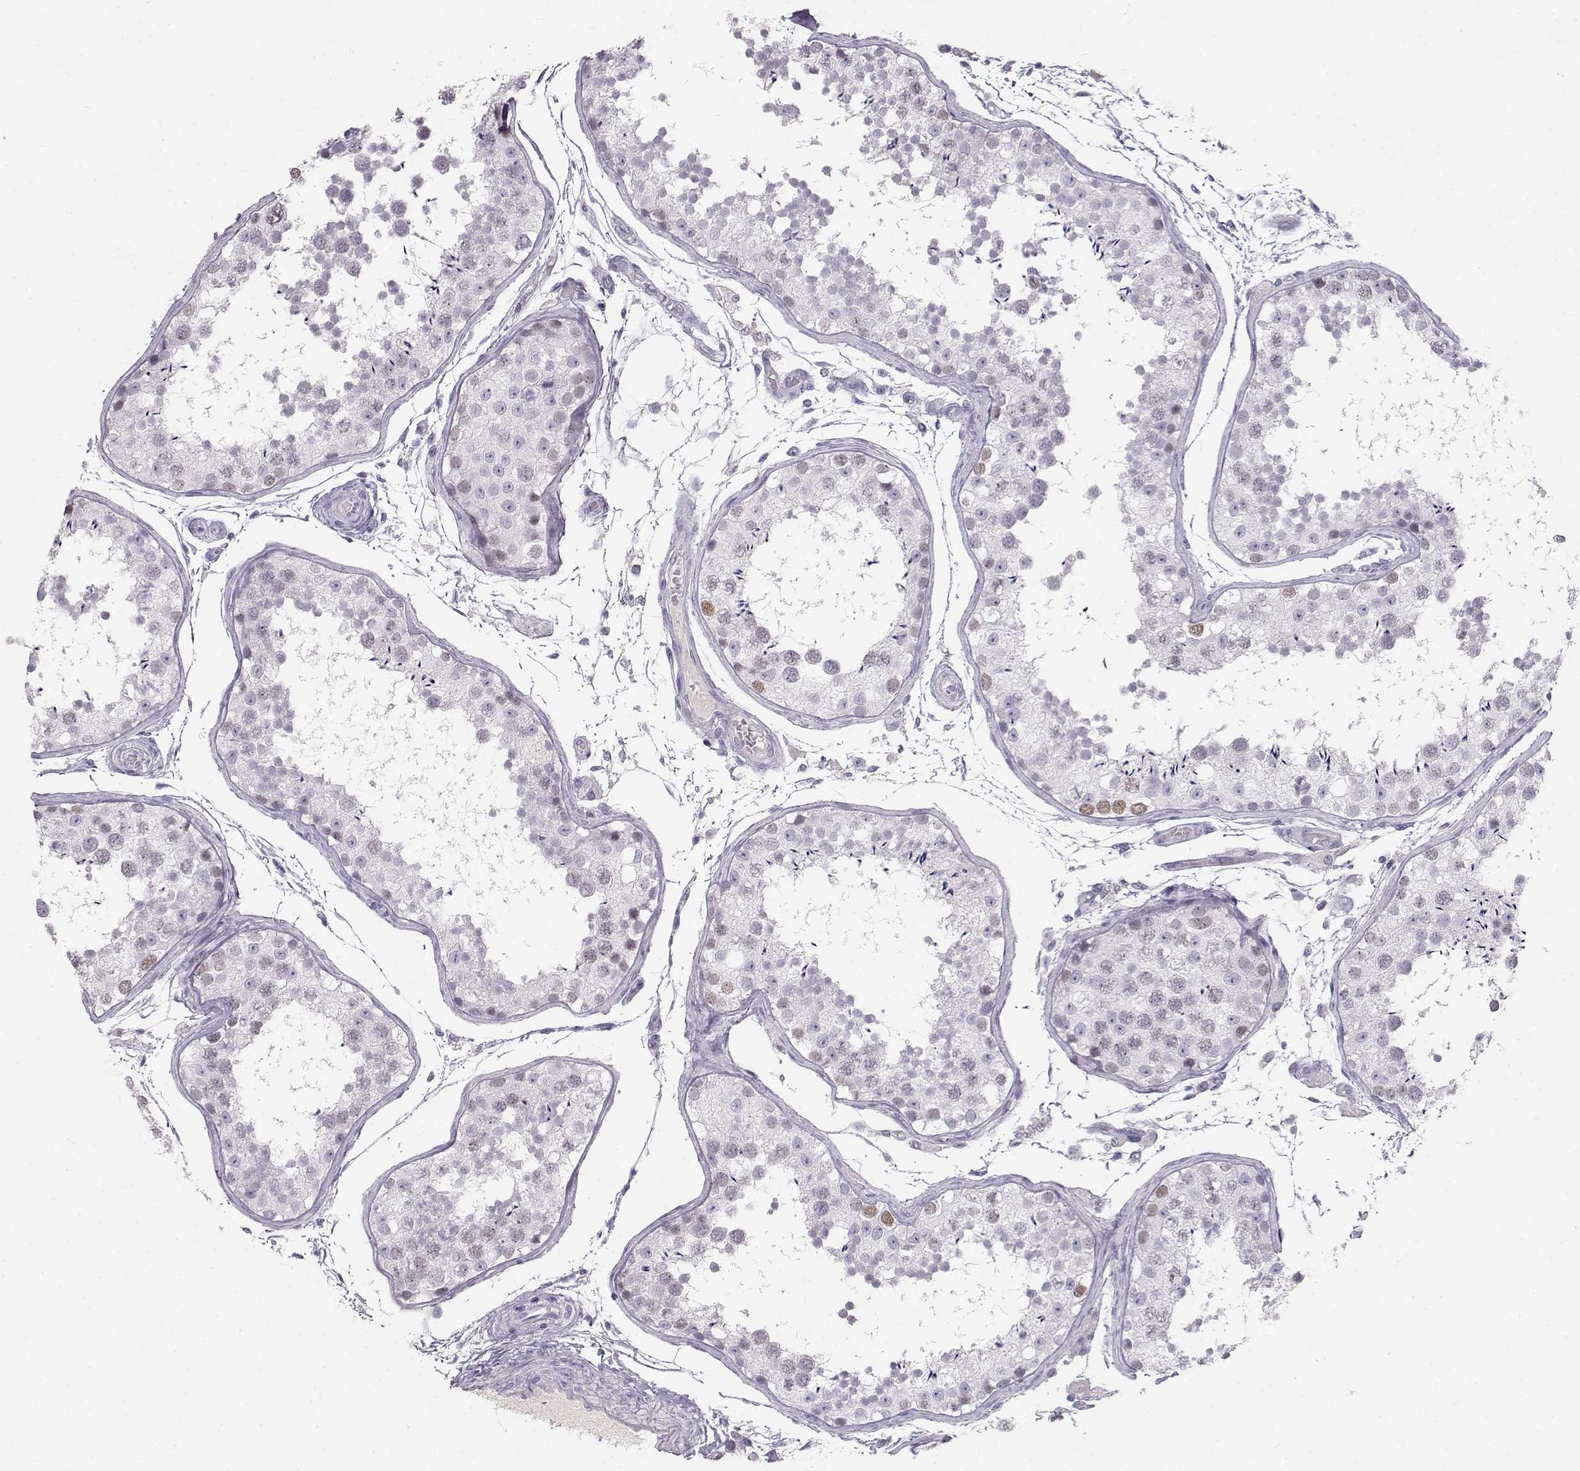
{"staining": {"intensity": "weak", "quantity": "<25%", "location": "nuclear"}, "tissue": "testis", "cell_type": "Cells in seminiferous ducts", "image_type": "normal", "snomed": [{"axis": "morphology", "description": "Normal tissue, NOS"}, {"axis": "topography", "description": "Testis"}], "caption": "A photomicrograph of testis stained for a protein shows no brown staining in cells in seminiferous ducts. (DAB immunohistochemistry, high magnification).", "gene": "OPN5", "patient": {"sex": "male", "age": 29}}